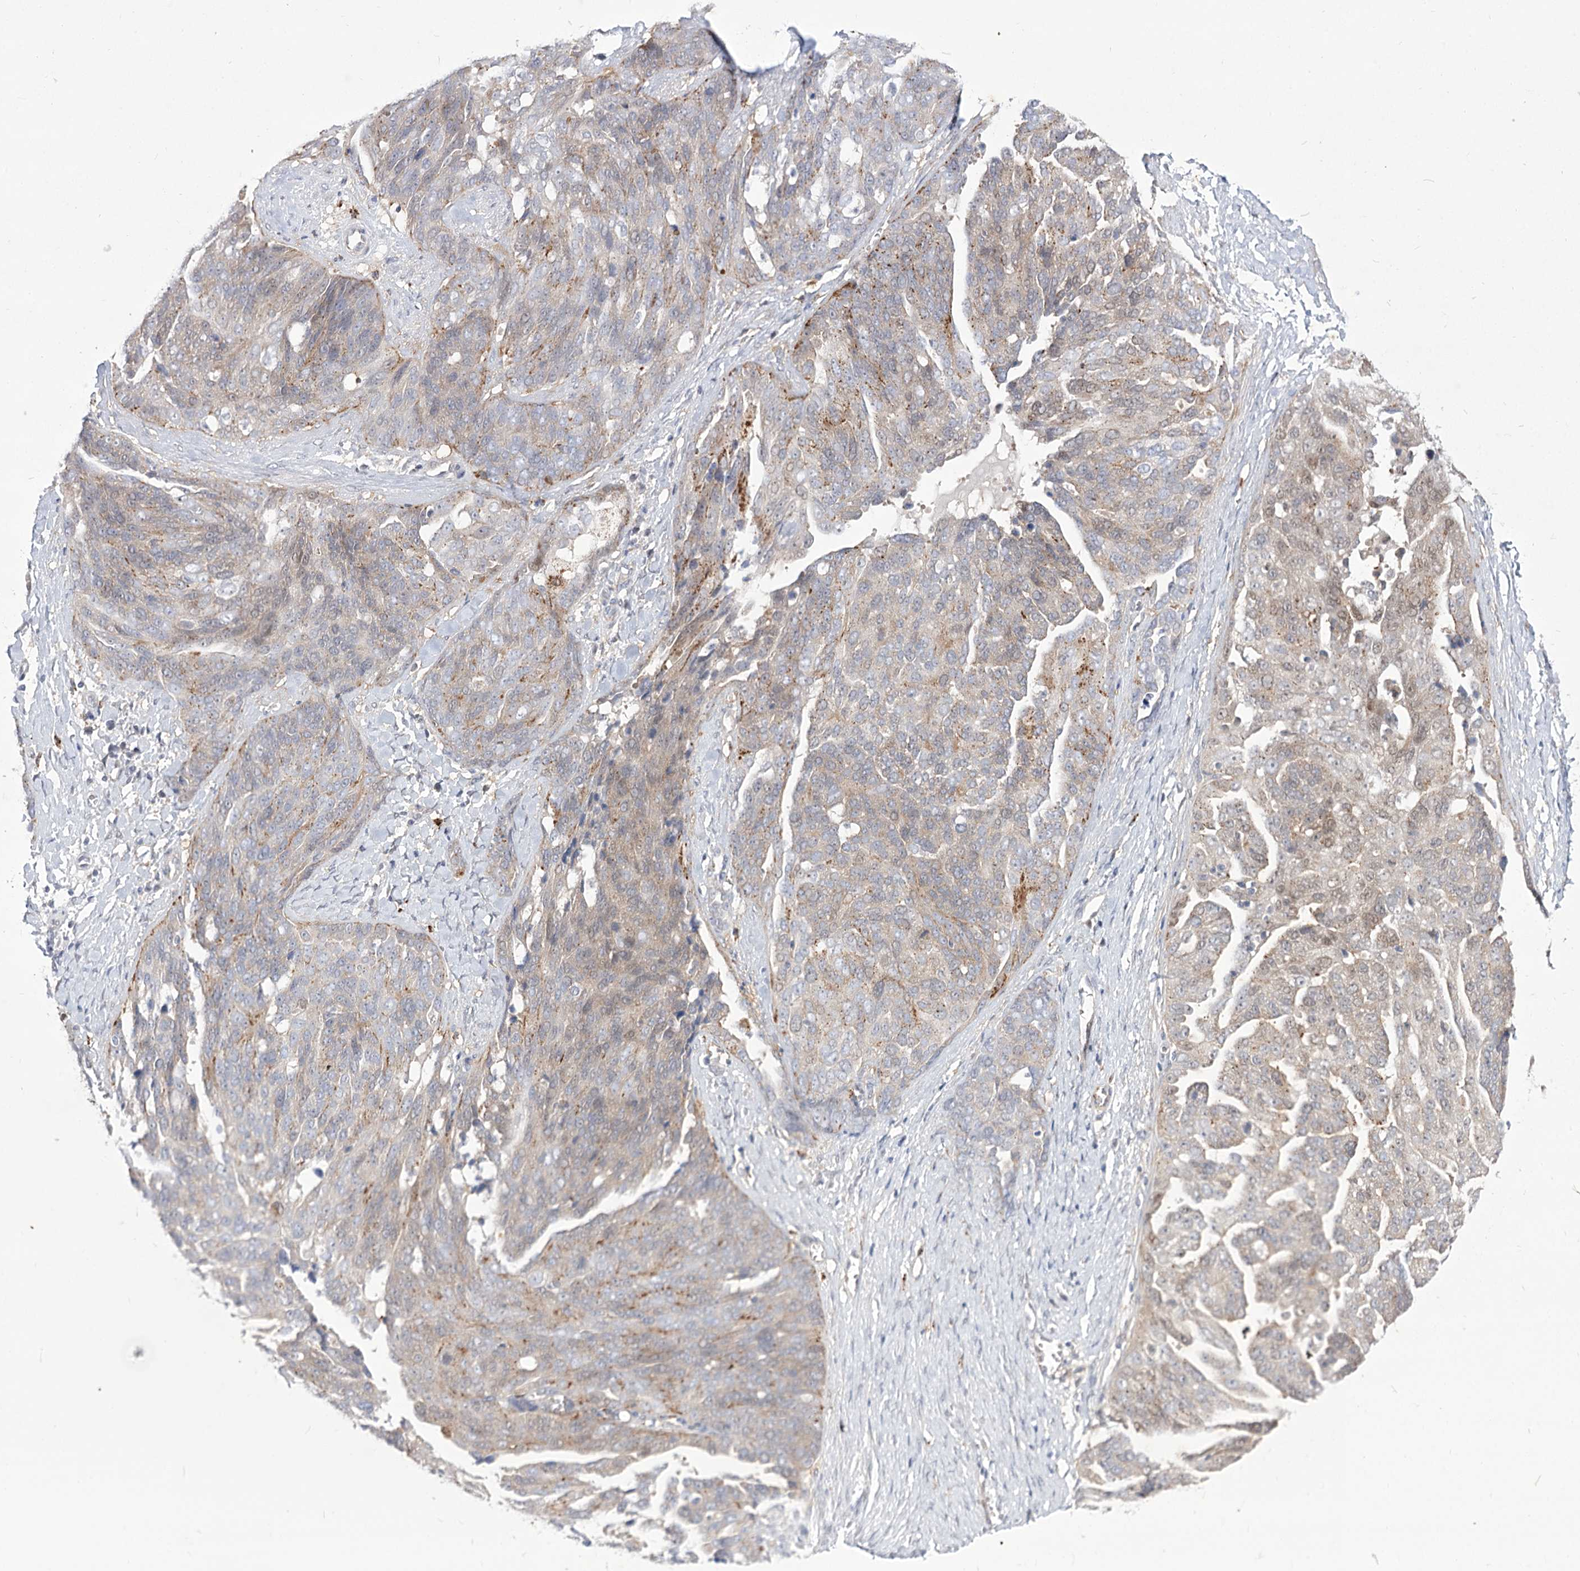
{"staining": {"intensity": "weak", "quantity": "25%-75%", "location": "cytoplasmic/membranous"}, "tissue": "ovarian cancer", "cell_type": "Tumor cells", "image_type": "cancer", "snomed": [{"axis": "morphology", "description": "Cystadenocarcinoma, serous, NOS"}, {"axis": "topography", "description": "Ovary"}], "caption": "IHC histopathology image of human ovarian cancer stained for a protein (brown), which exhibits low levels of weak cytoplasmic/membranous expression in about 25%-75% of tumor cells.", "gene": "SIAE", "patient": {"sex": "female", "age": 44}}